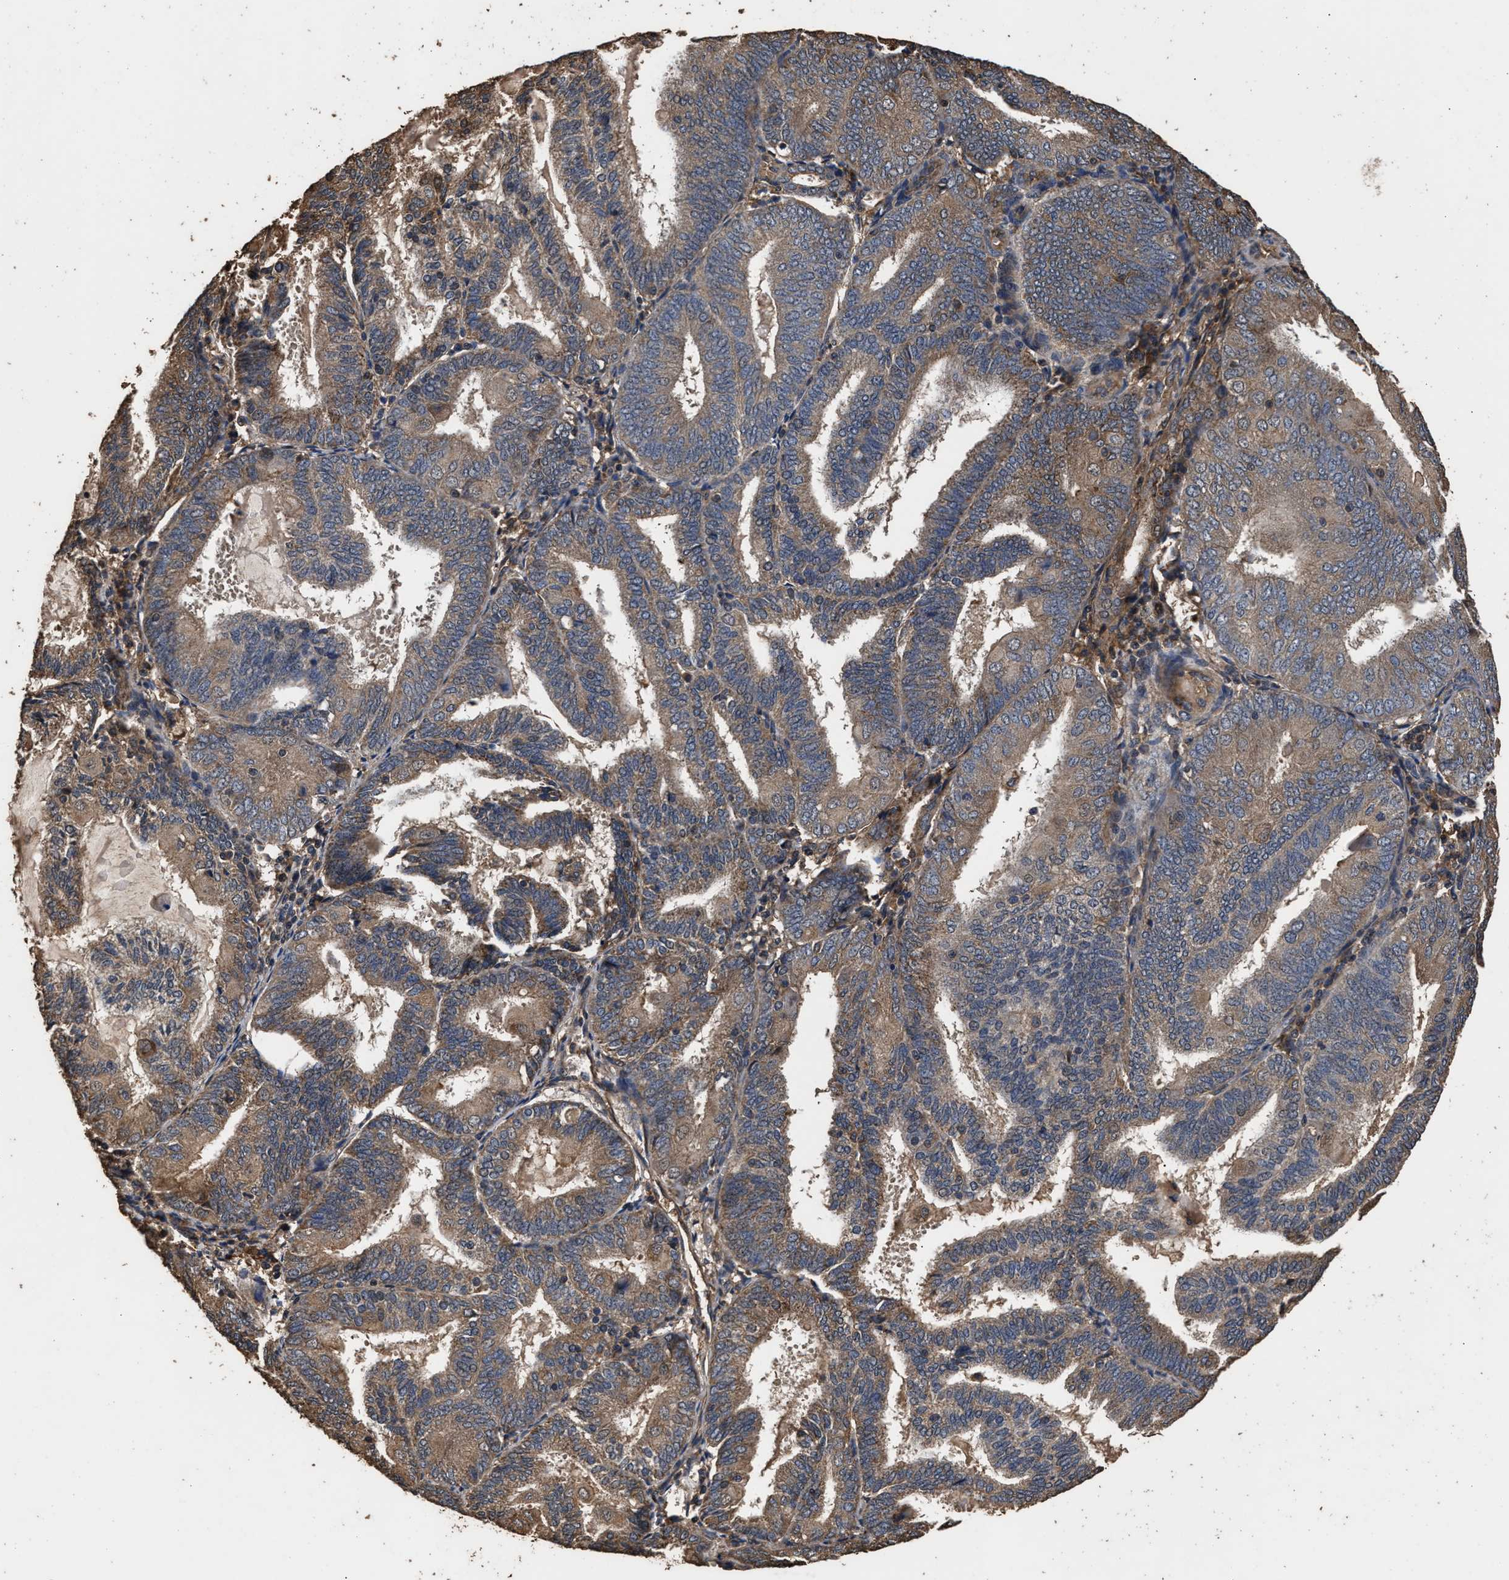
{"staining": {"intensity": "moderate", "quantity": ">75%", "location": "cytoplasmic/membranous"}, "tissue": "endometrial cancer", "cell_type": "Tumor cells", "image_type": "cancer", "snomed": [{"axis": "morphology", "description": "Adenocarcinoma, NOS"}, {"axis": "topography", "description": "Endometrium"}], "caption": "Immunohistochemistry (DAB) staining of human adenocarcinoma (endometrial) shows moderate cytoplasmic/membranous protein positivity in about >75% of tumor cells. (DAB IHC with brightfield microscopy, high magnification).", "gene": "KYAT1", "patient": {"sex": "female", "age": 81}}